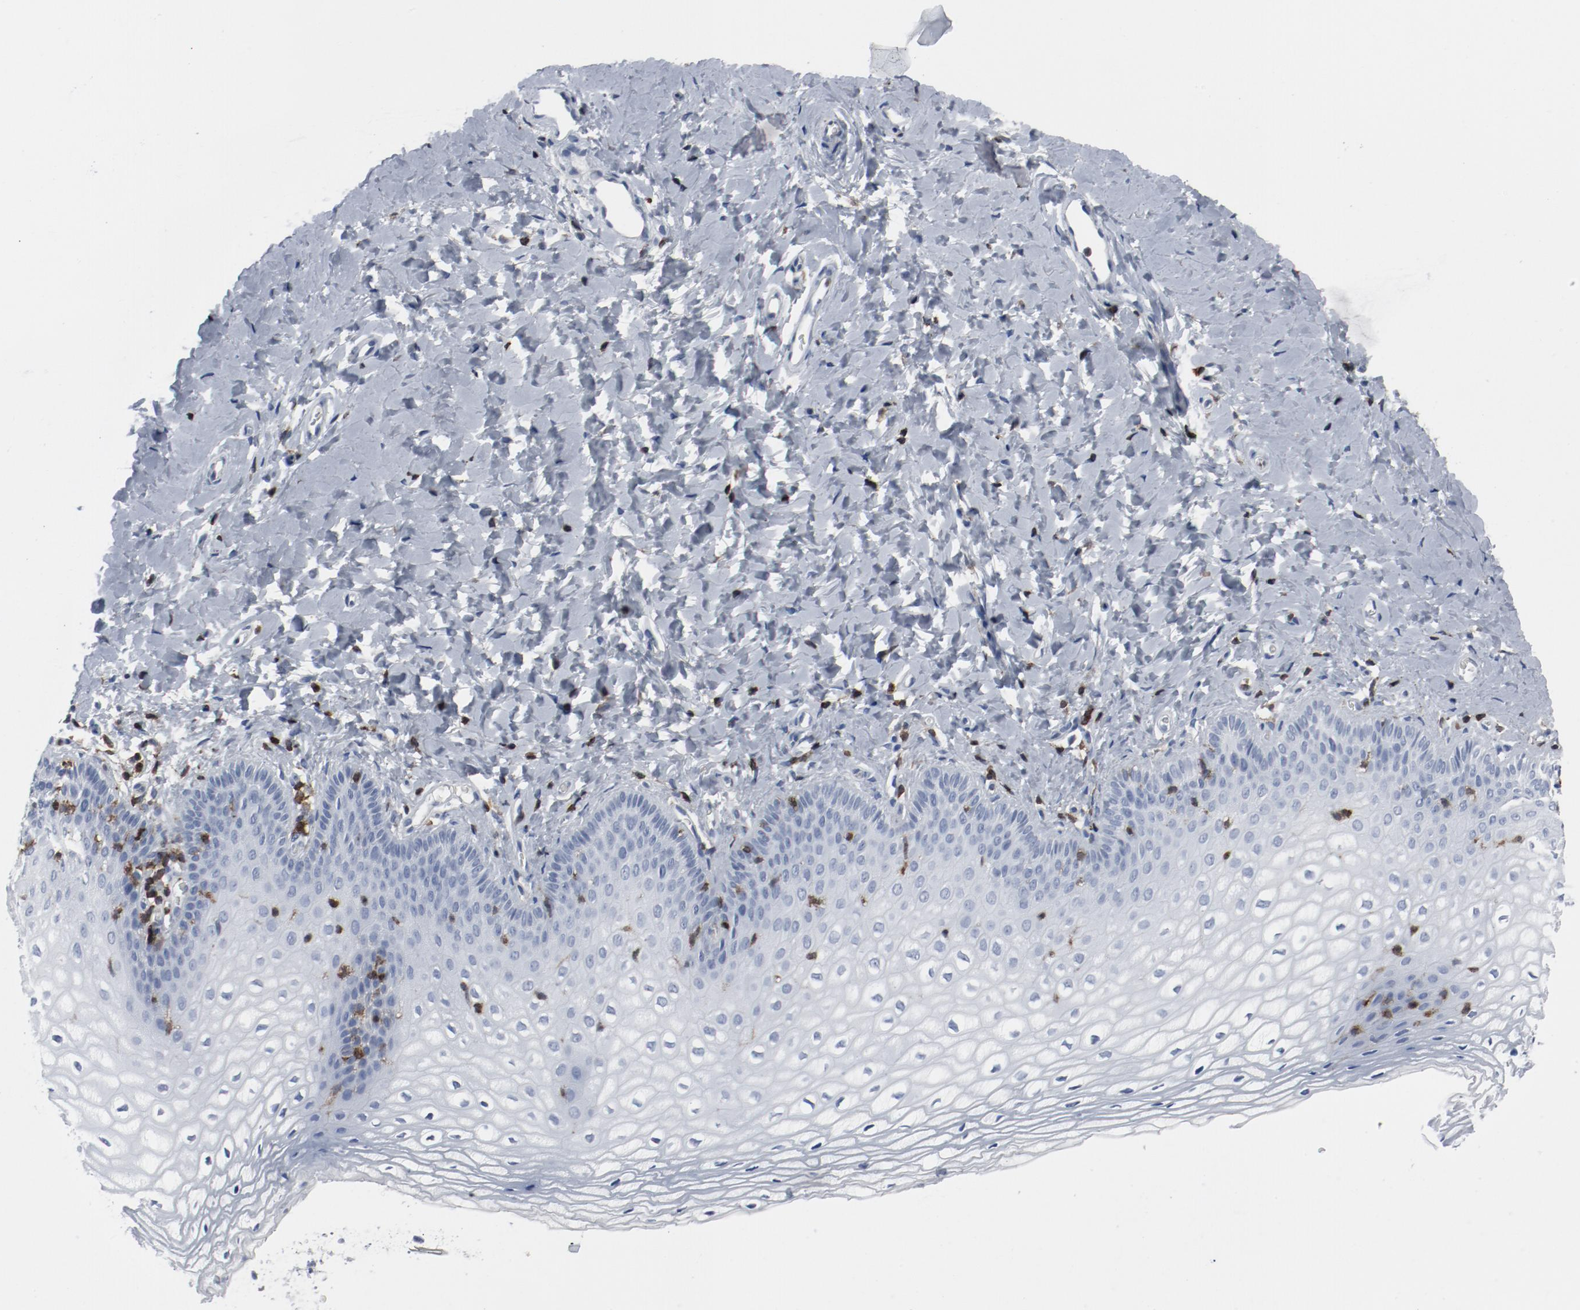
{"staining": {"intensity": "negative", "quantity": "none", "location": "none"}, "tissue": "vagina", "cell_type": "Squamous epithelial cells", "image_type": "normal", "snomed": [{"axis": "morphology", "description": "Normal tissue, NOS"}, {"axis": "topography", "description": "Vagina"}], "caption": "Micrograph shows no protein staining in squamous epithelial cells of benign vagina.", "gene": "LCP2", "patient": {"sex": "female", "age": 55}}